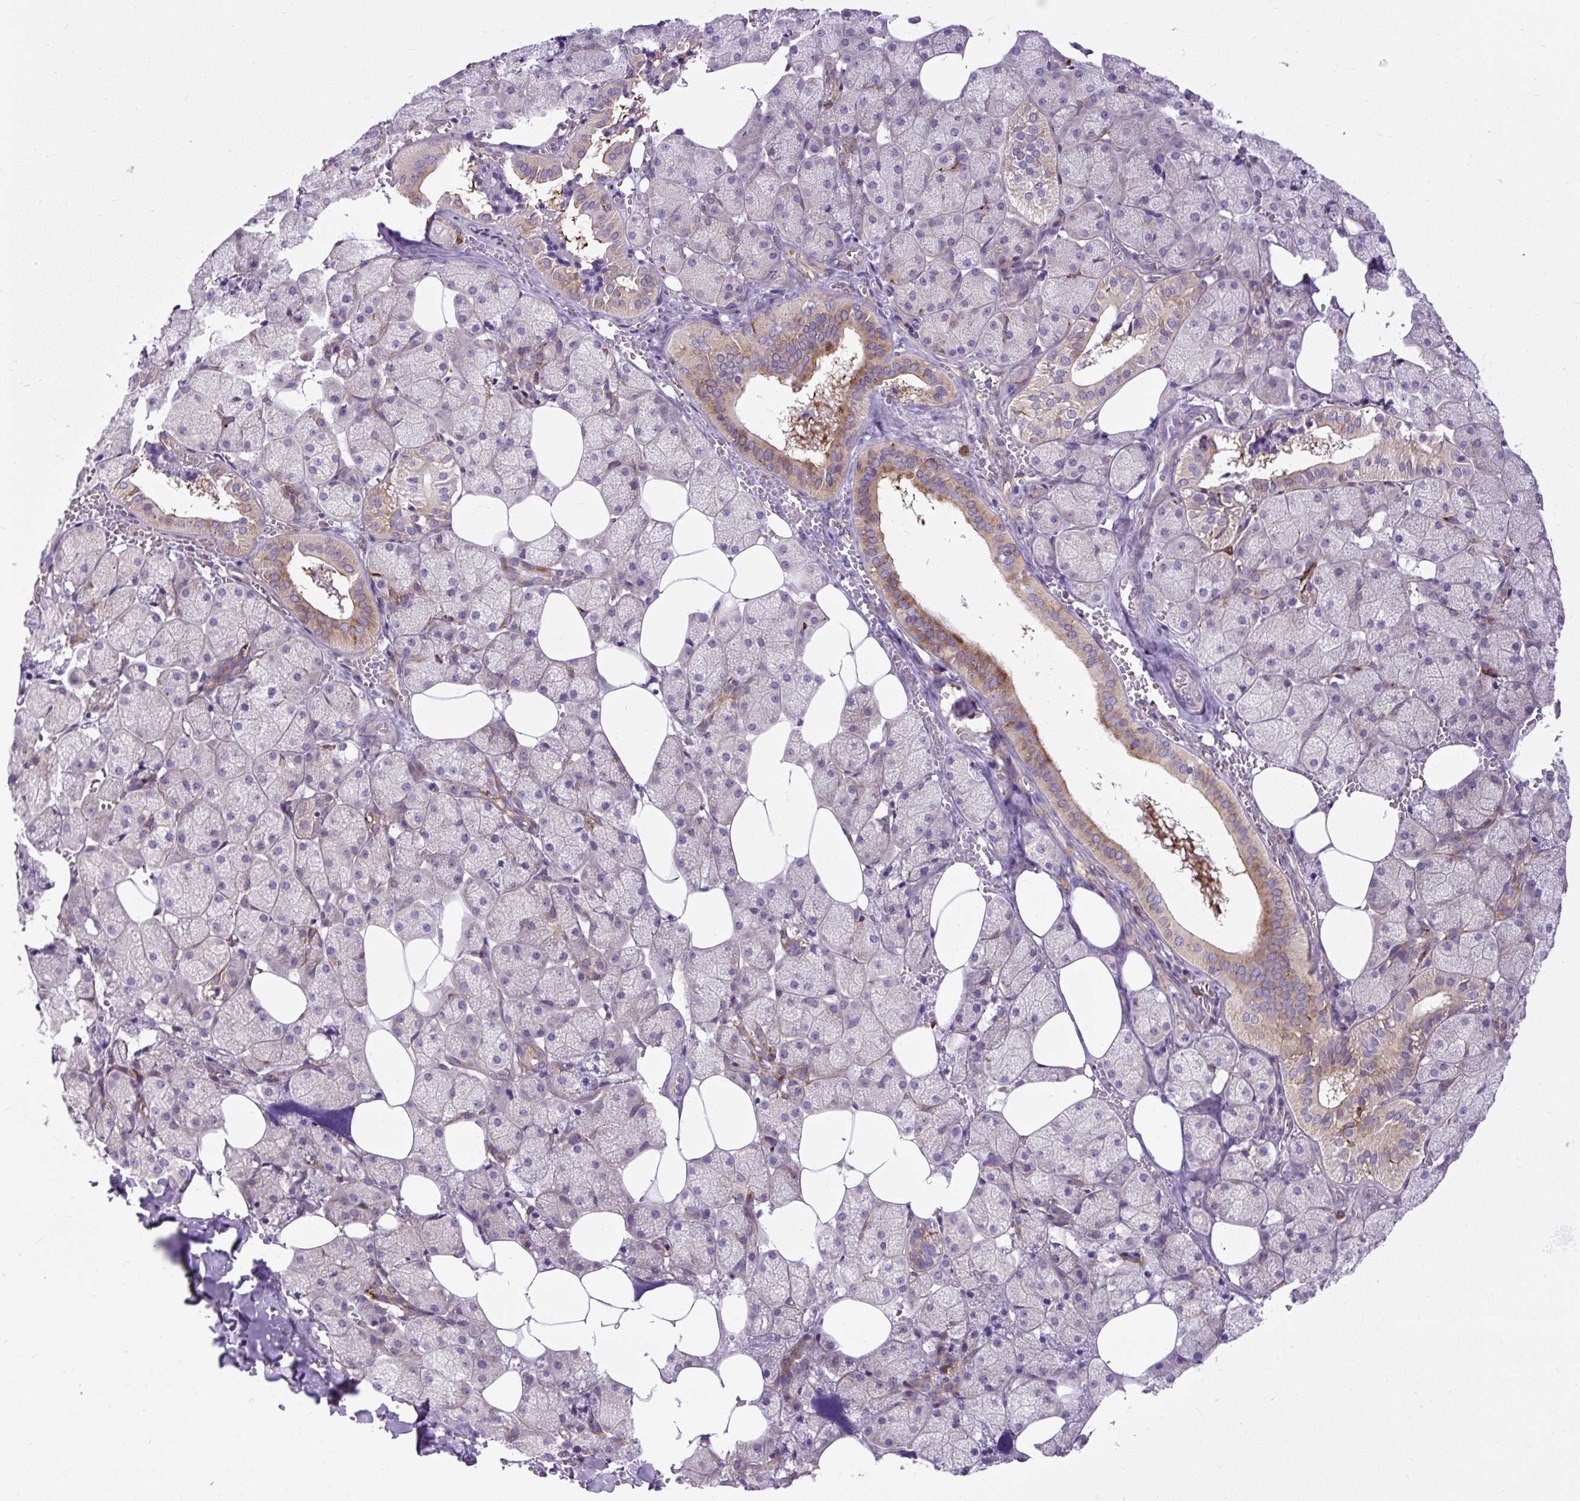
{"staining": {"intensity": "moderate", "quantity": "25%-75%", "location": "cytoplasmic/membranous"}, "tissue": "salivary gland", "cell_type": "Glandular cells", "image_type": "normal", "snomed": [{"axis": "morphology", "description": "Normal tissue, NOS"}, {"axis": "topography", "description": "Salivary gland"}, {"axis": "topography", "description": "Peripheral nerve tissue"}], "caption": "Glandular cells exhibit medium levels of moderate cytoplasmic/membranous expression in approximately 25%-75% of cells in normal salivary gland.", "gene": "MAP1S", "patient": {"sex": "male", "age": 38}}